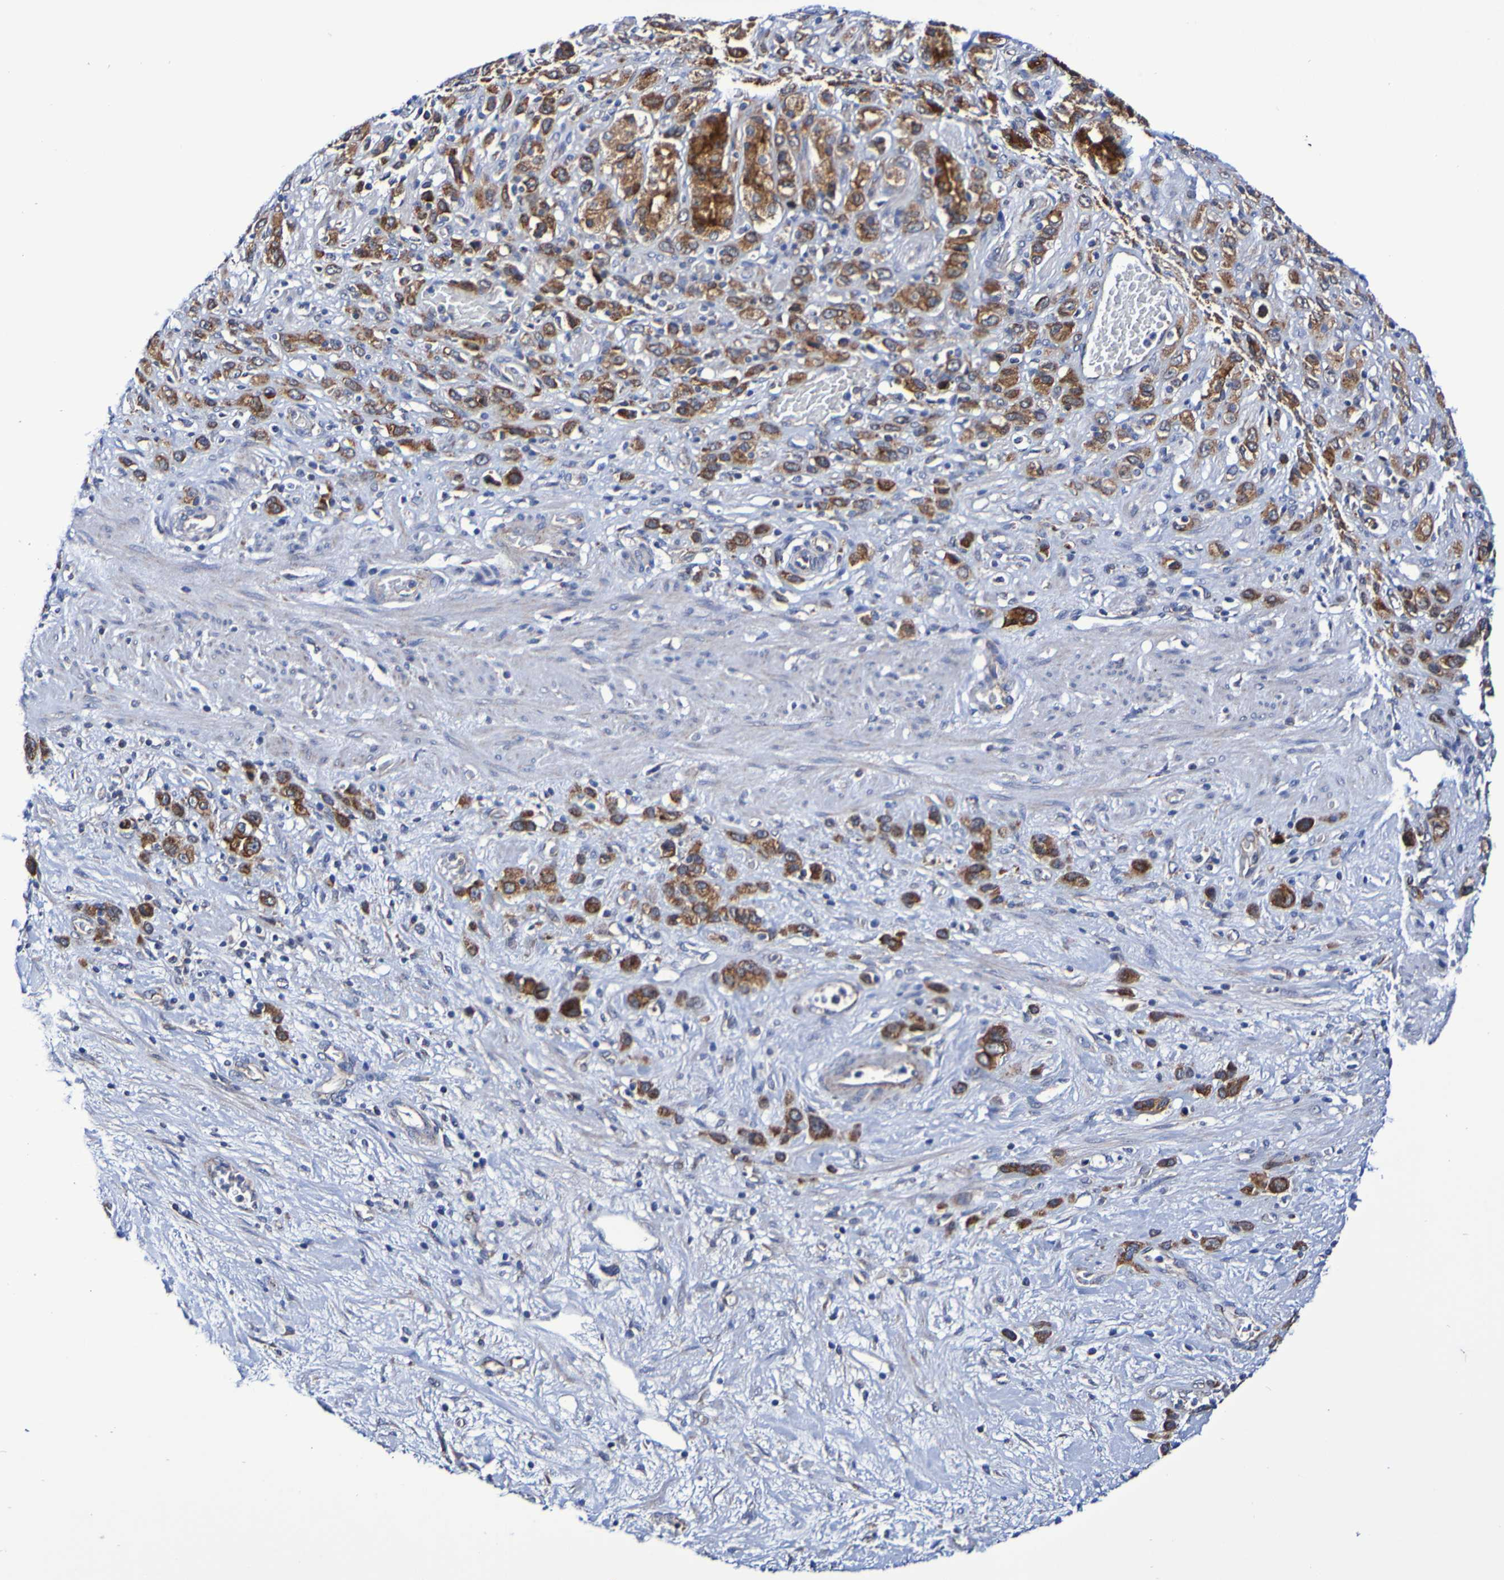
{"staining": {"intensity": "moderate", "quantity": ">75%", "location": "cytoplasmic/membranous"}, "tissue": "stomach cancer", "cell_type": "Tumor cells", "image_type": "cancer", "snomed": [{"axis": "morphology", "description": "Adenocarcinoma, NOS"}, {"axis": "morphology", "description": "Adenocarcinoma, High grade"}, {"axis": "topography", "description": "Stomach, upper"}, {"axis": "topography", "description": "Stomach, lower"}], "caption": "Moderate cytoplasmic/membranous staining for a protein is present in about >75% of tumor cells of adenocarcinoma (stomach) using immunohistochemistry (IHC).", "gene": "GJB1", "patient": {"sex": "female", "age": 65}}